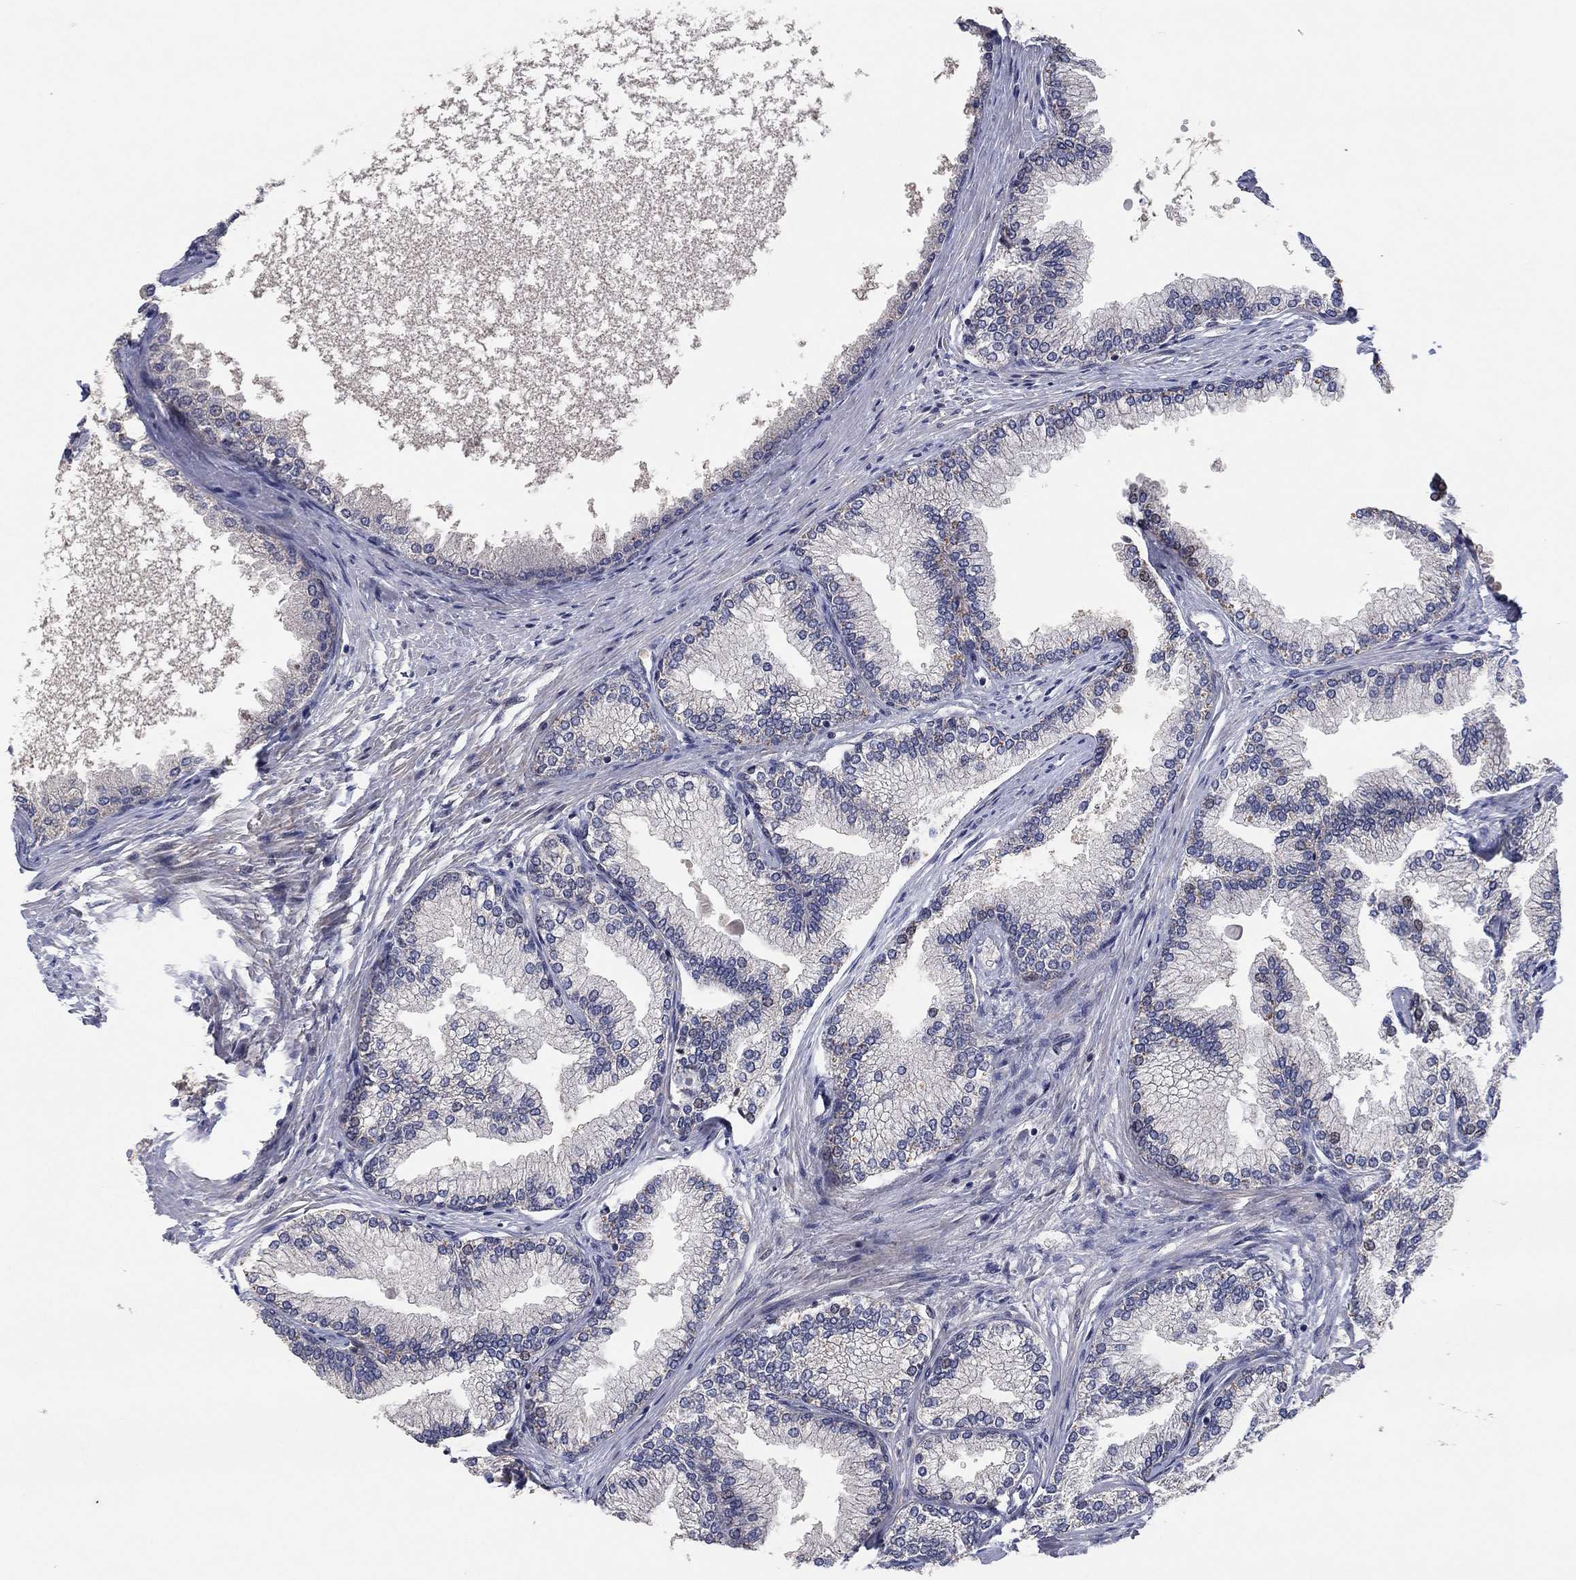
{"staining": {"intensity": "negative", "quantity": "none", "location": "none"}, "tissue": "prostate", "cell_type": "Glandular cells", "image_type": "normal", "snomed": [{"axis": "morphology", "description": "Normal tissue, NOS"}, {"axis": "topography", "description": "Prostate"}], "caption": "Glandular cells show no significant expression in normal prostate.", "gene": "IL4", "patient": {"sex": "male", "age": 72}}